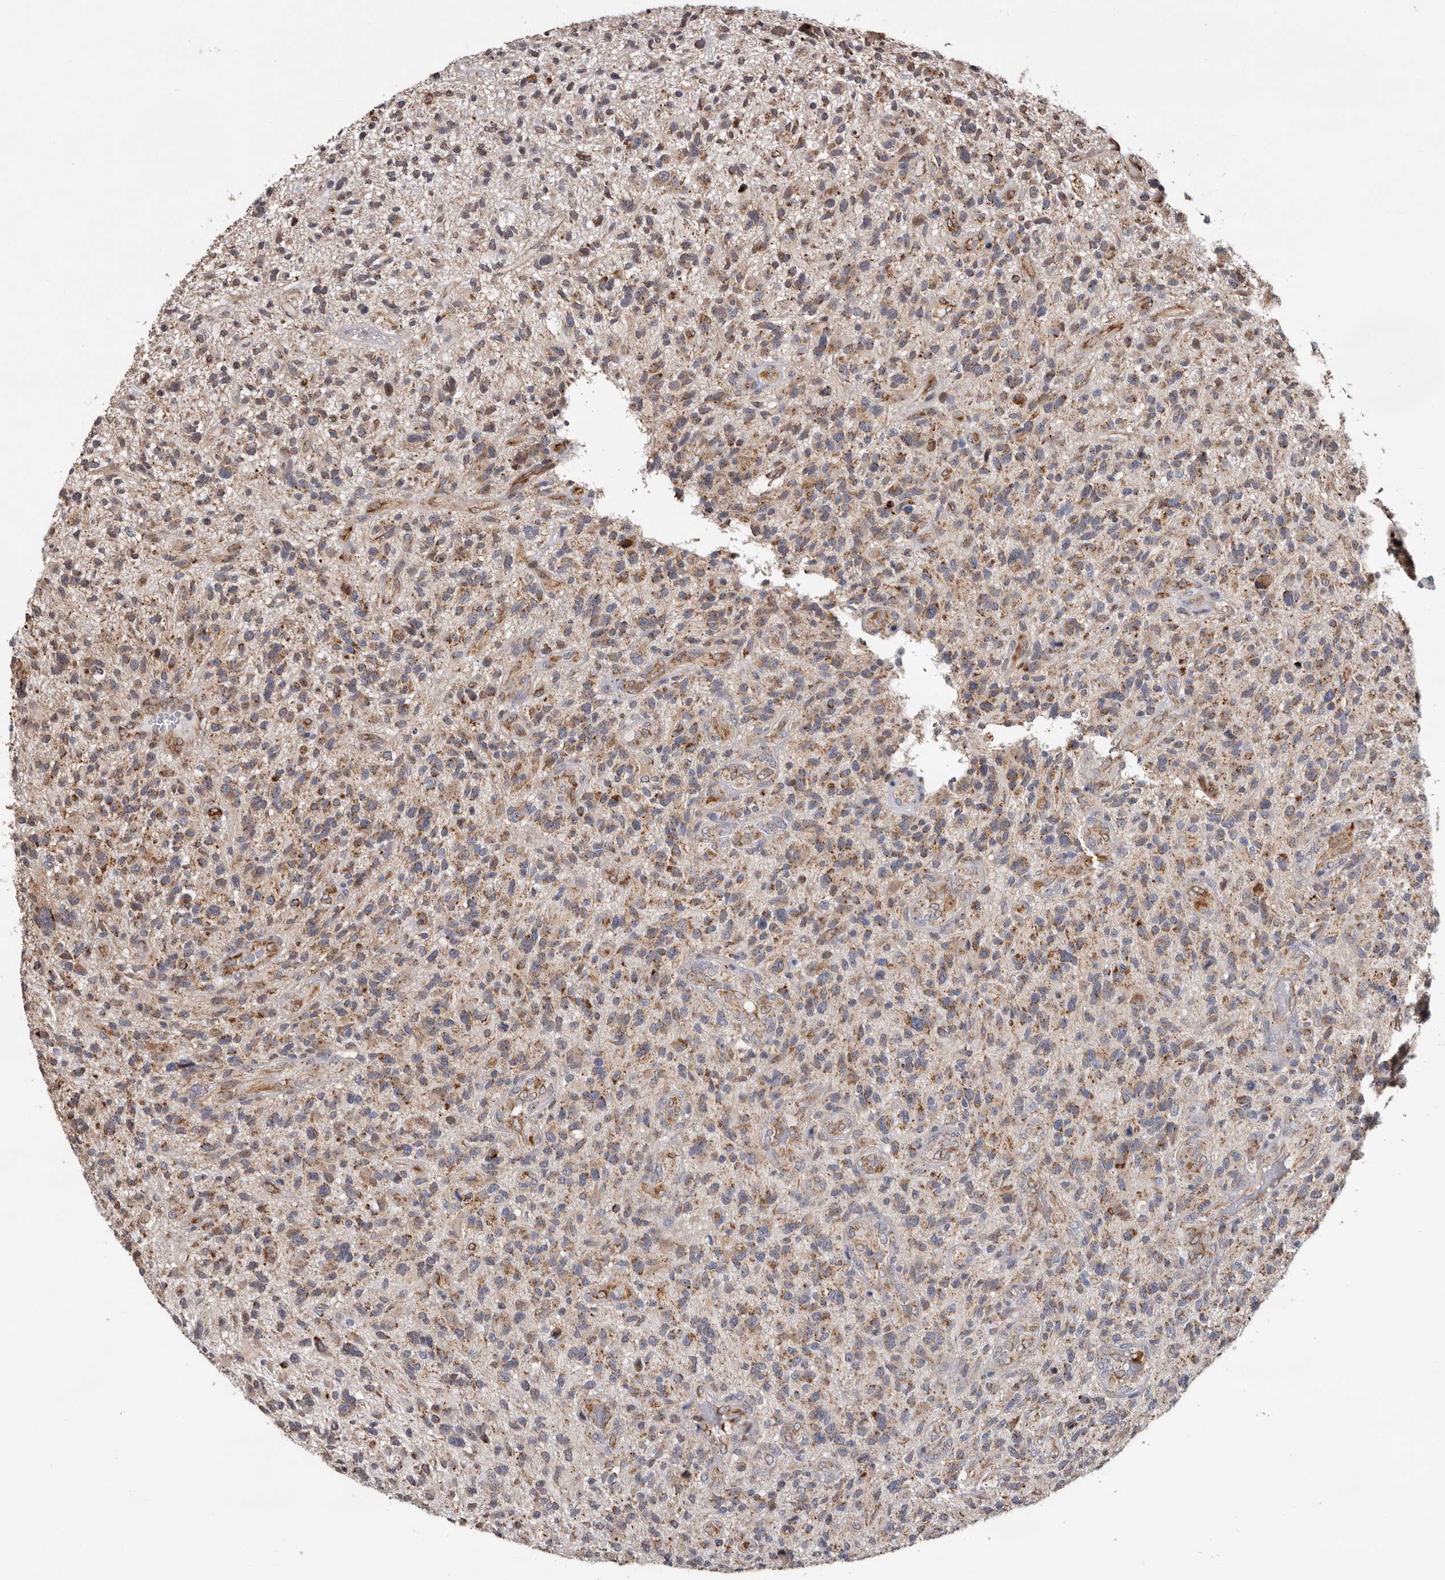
{"staining": {"intensity": "weak", "quantity": "25%-75%", "location": "cytoplasmic/membranous"}, "tissue": "glioma", "cell_type": "Tumor cells", "image_type": "cancer", "snomed": [{"axis": "morphology", "description": "Glioma, malignant, High grade"}, {"axis": "topography", "description": "Brain"}], "caption": "DAB immunohistochemical staining of human glioma reveals weak cytoplasmic/membranous protein positivity in approximately 25%-75% of tumor cells.", "gene": "MRPL18", "patient": {"sex": "male", "age": 47}}